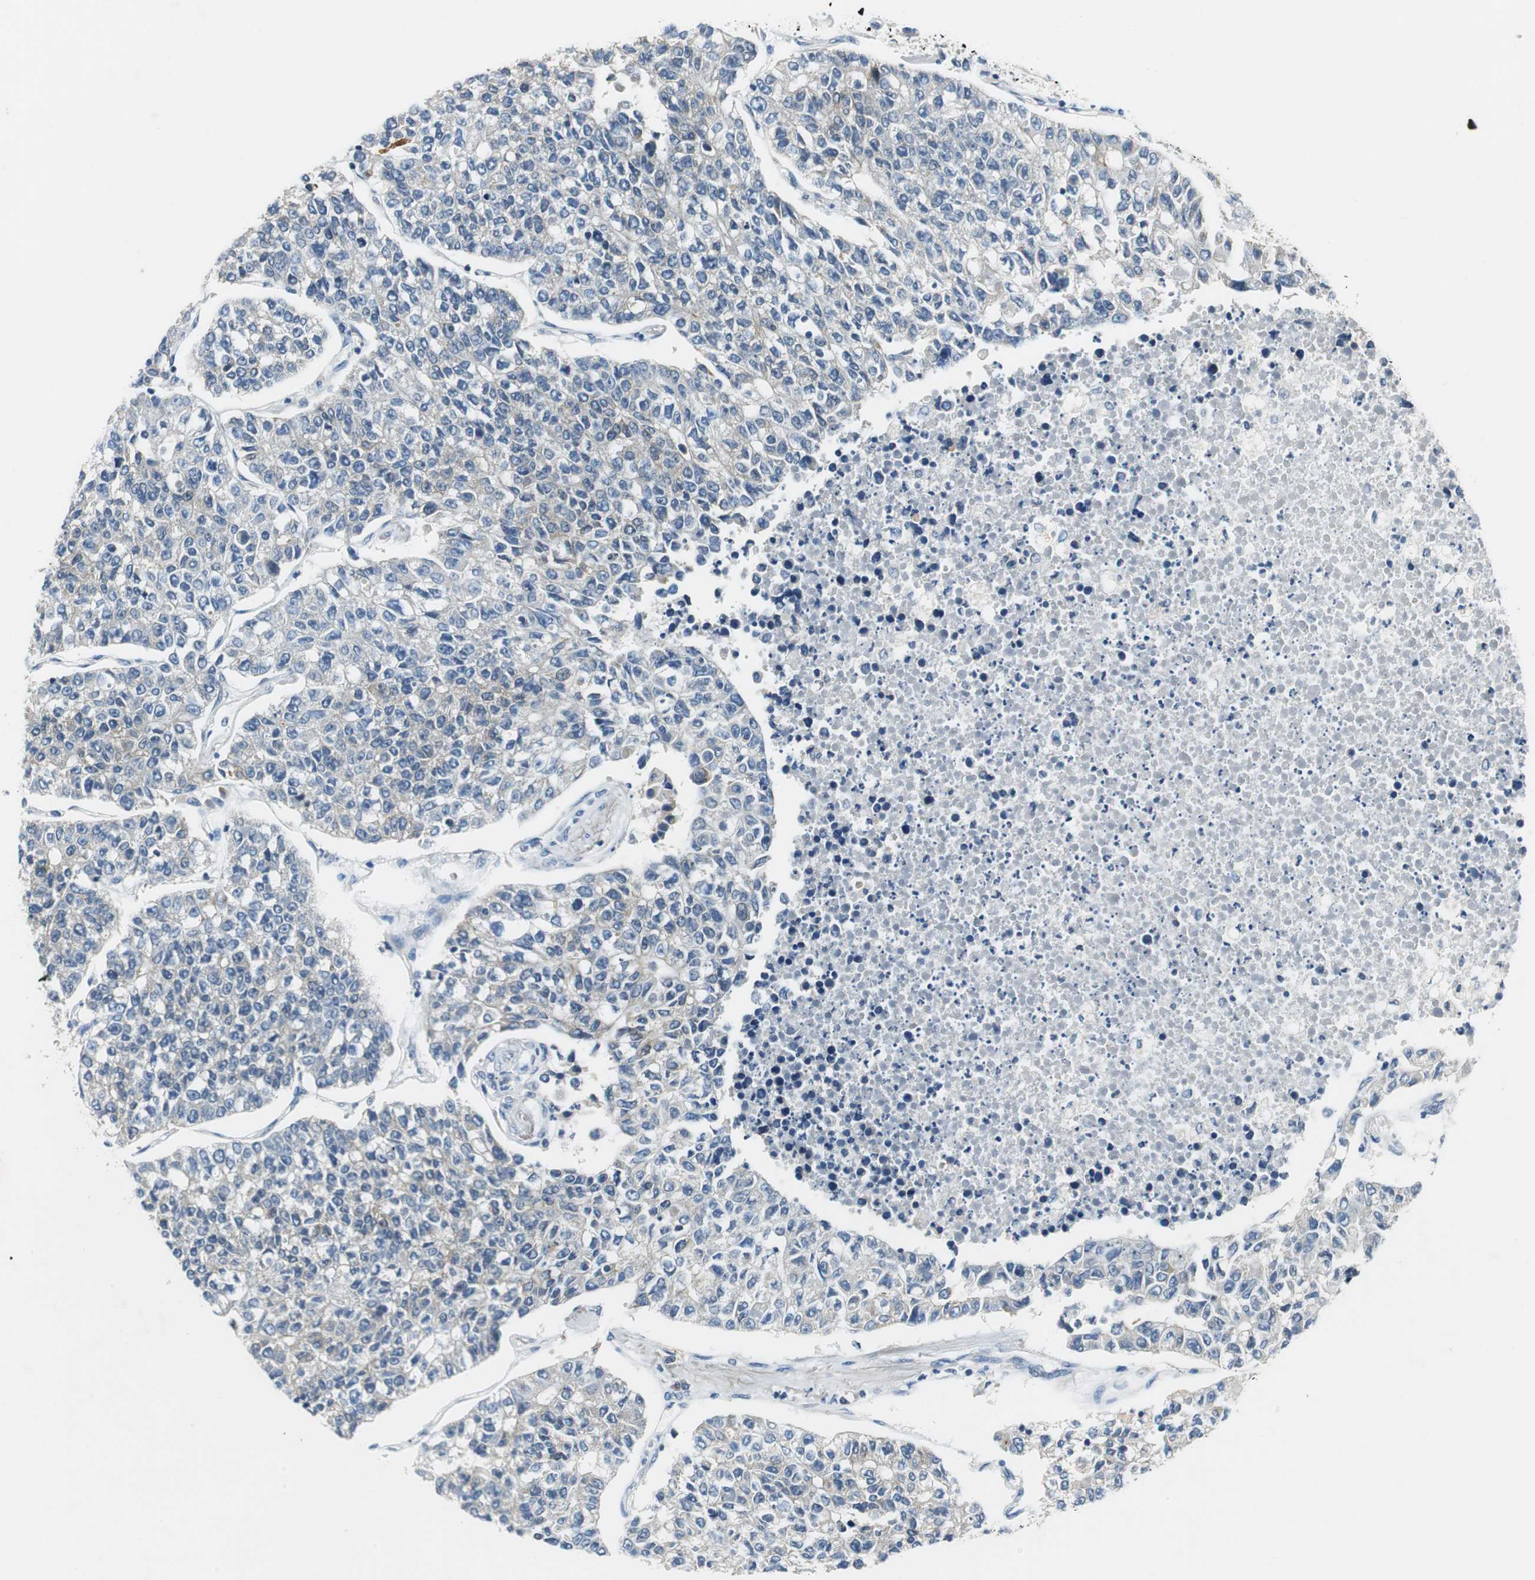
{"staining": {"intensity": "negative", "quantity": "none", "location": "none"}, "tissue": "lung cancer", "cell_type": "Tumor cells", "image_type": "cancer", "snomed": [{"axis": "morphology", "description": "Adenocarcinoma, NOS"}, {"axis": "topography", "description": "Lung"}], "caption": "This micrograph is of adenocarcinoma (lung) stained with immunohistochemistry to label a protein in brown with the nuclei are counter-stained blue. There is no staining in tumor cells.", "gene": "FADS2", "patient": {"sex": "male", "age": 49}}